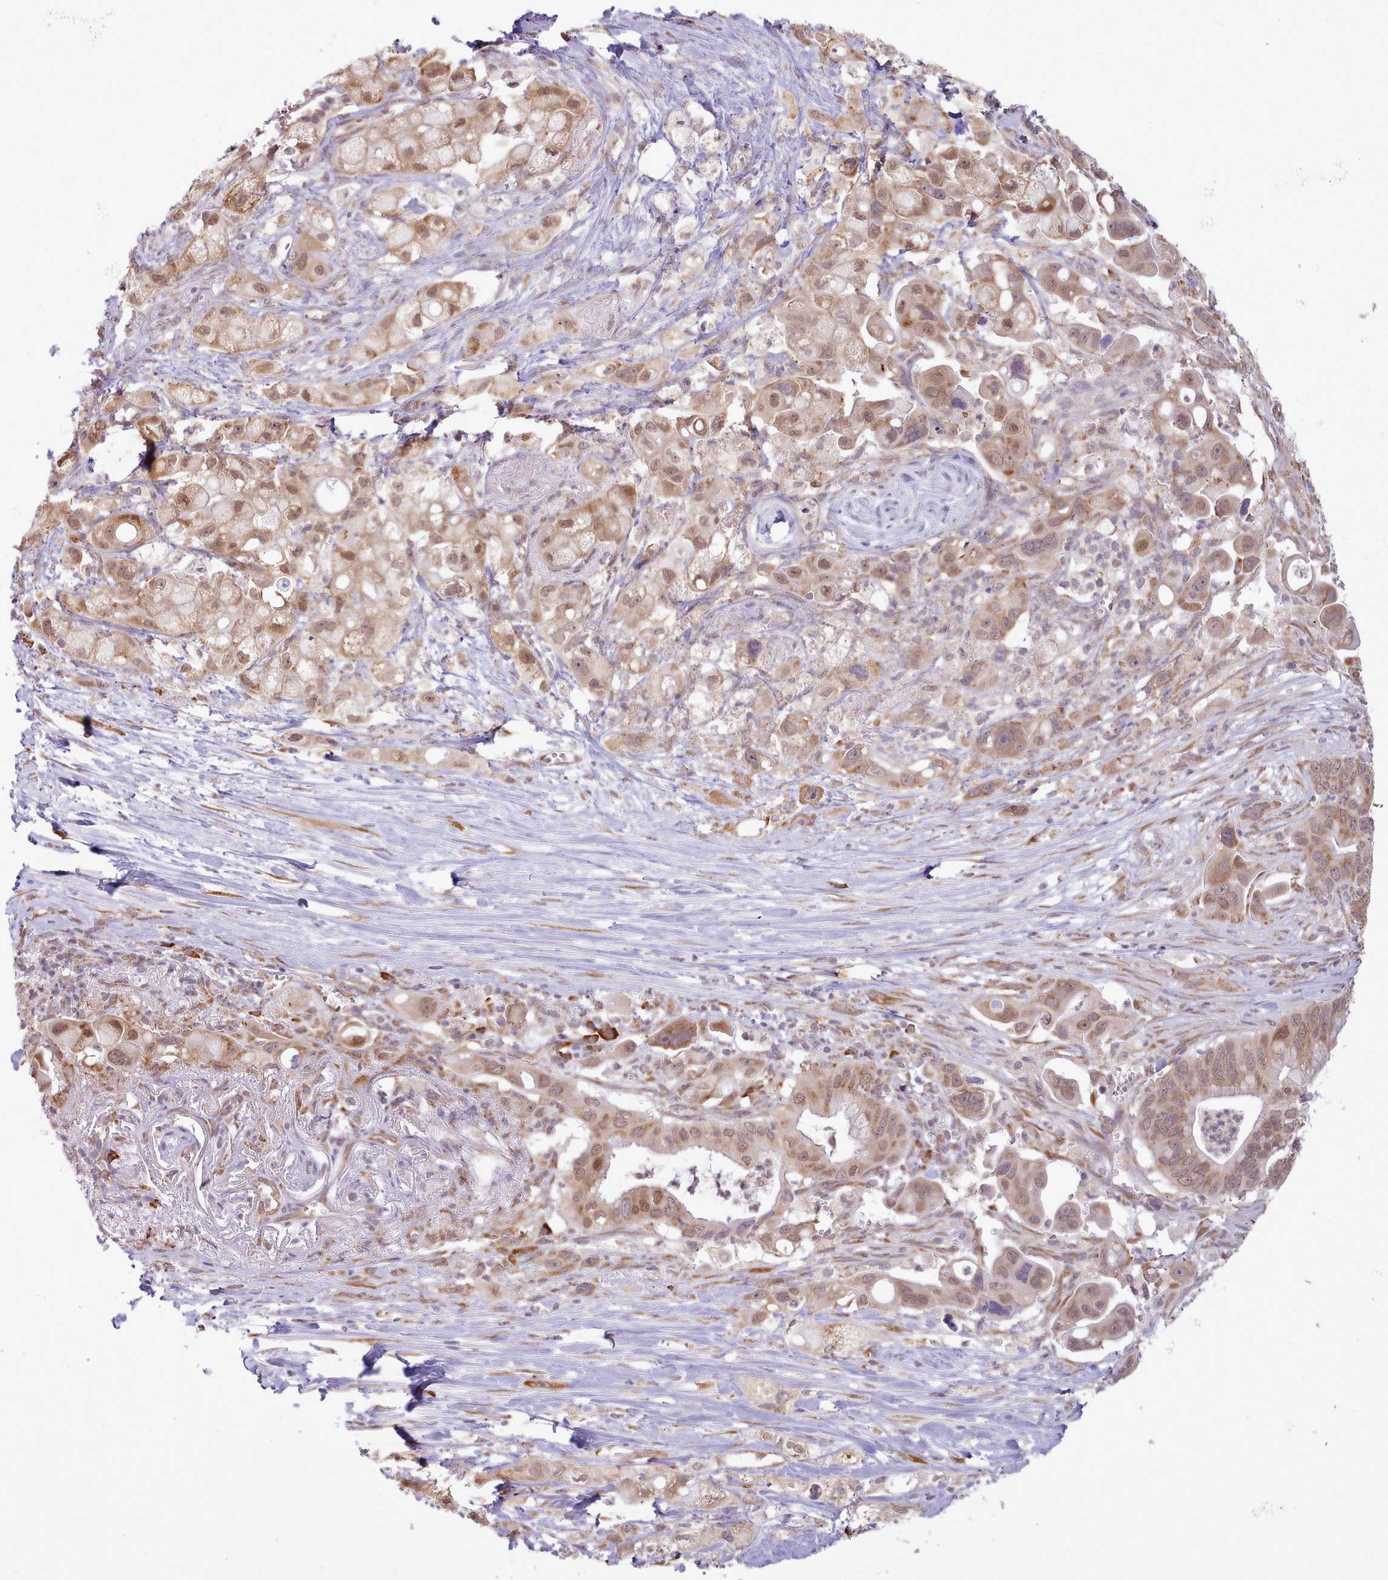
{"staining": {"intensity": "weak", "quantity": ">75%", "location": "cytoplasmic/membranous,nuclear"}, "tissue": "pancreatic cancer", "cell_type": "Tumor cells", "image_type": "cancer", "snomed": [{"axis": "morphology", "description": "Adenocarcinoma, NOS"}, {"axis": "topography", "description": "Pancreas"}], "caption": "Immunohistochemistry of adenocarcinoma (pancreatic) shows low levels of weak cytoplasmic/membranous and nuclear staining in about >75% of tumor cells. The staining was performed using DAB (3,3'-diaminobenzidine) to visualize the protein expression in brown, while the nuclei were stained in blue with hematoxylin (Magnification: 20x).", "gene": "SEC61B", "patient": {"sex": "male", "age": 68}}